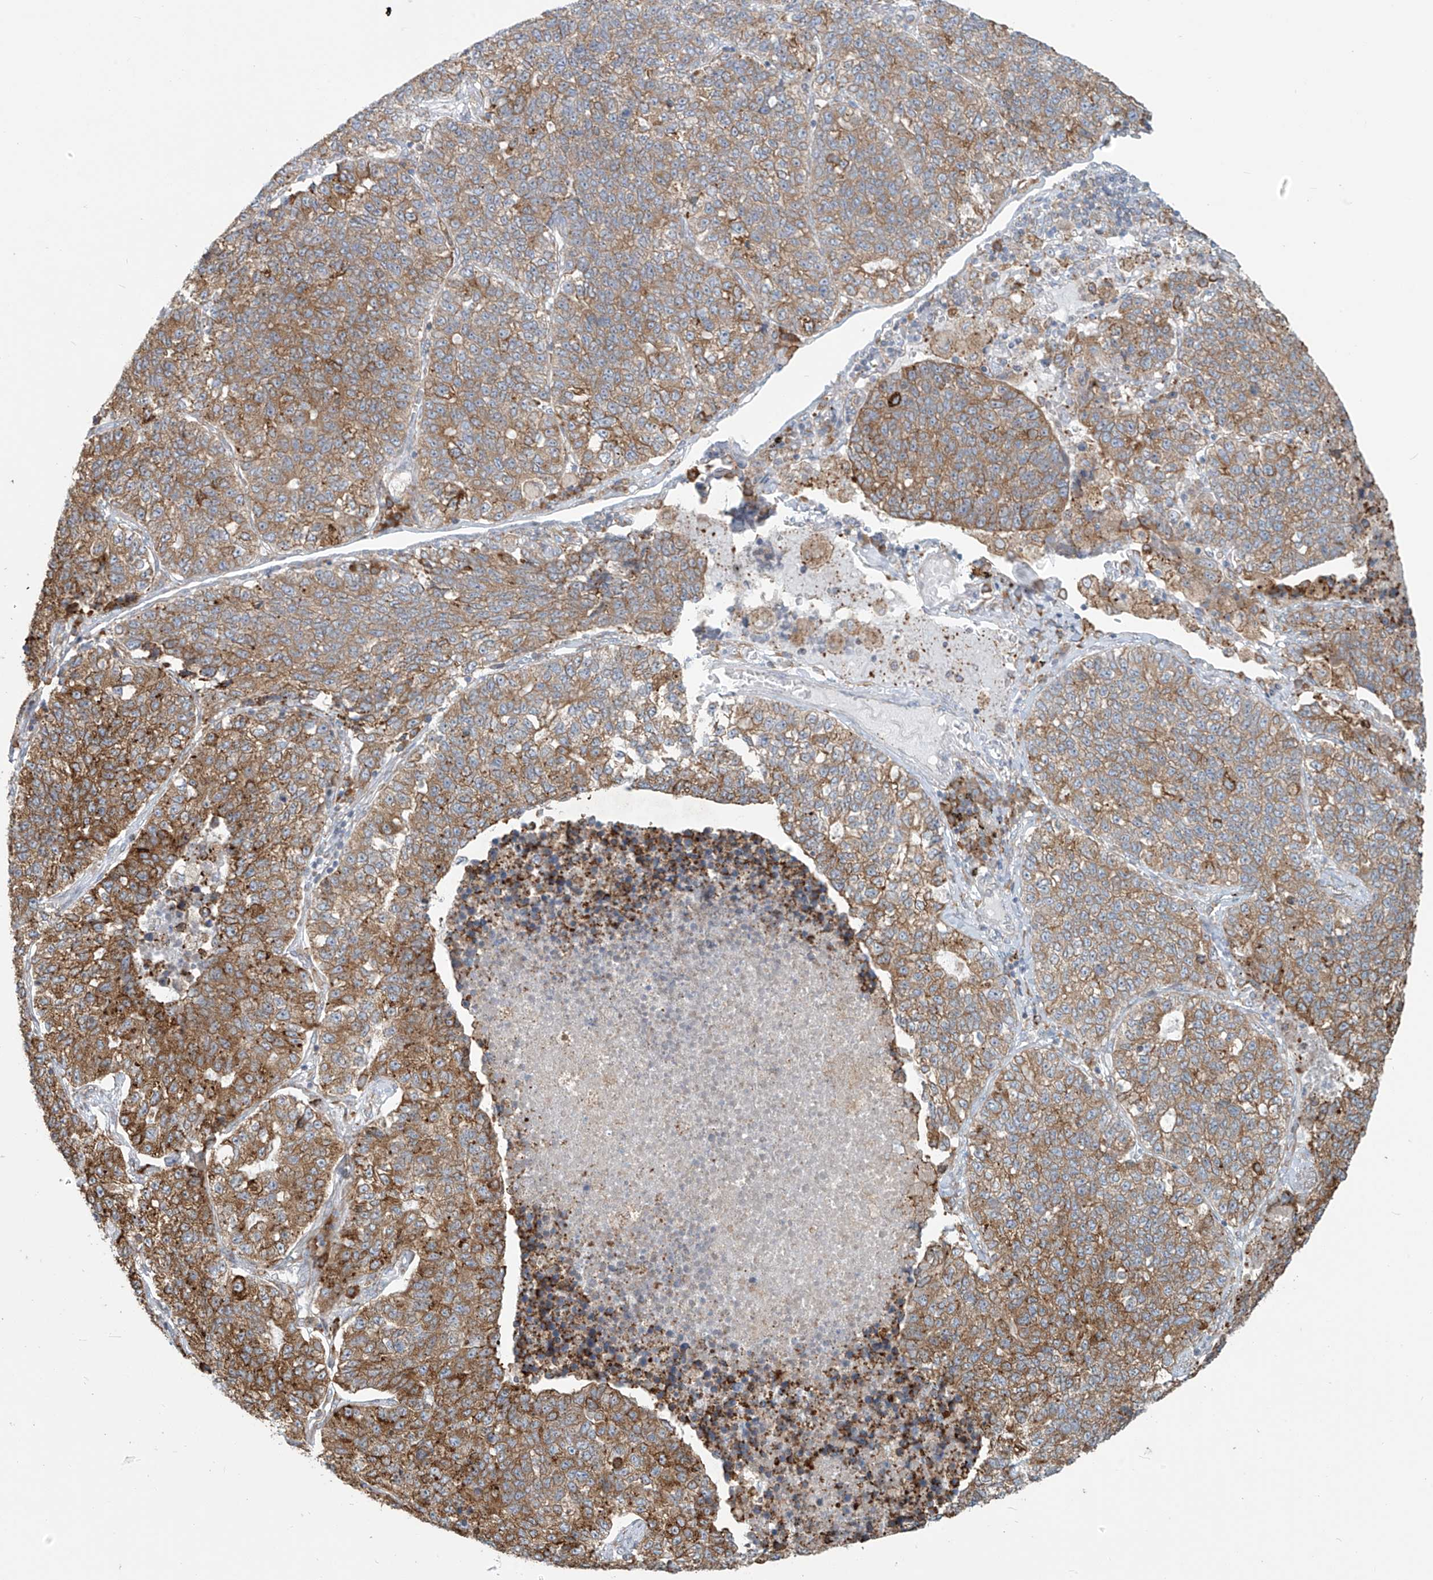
{"staining": {"intensity": "moderate", "quantity": ">75%", "location": "cytoplasmic/membranous"}, "tissue": "lung cancer", "cell_type": "Tumor cells", "image_type": "cancer", "snomed": [{"axis": "morphology", "description": "Adenocarcinoma, NOS"}, {"axis": "topography", "description": "Lung"}], "caption": "Lung cancer (adenocarcinoma) tissue shows moderate cytoplasmic/membranous staining in about >75% of tumor cells (Stains: DAB (3,3'-diaminobenzidine) in brown, nuclei in blue, Microscopy: brightfield microscopy at high magnification).", "gene": "KATNIP", "patient": {"sex": "male", "age": 49}}